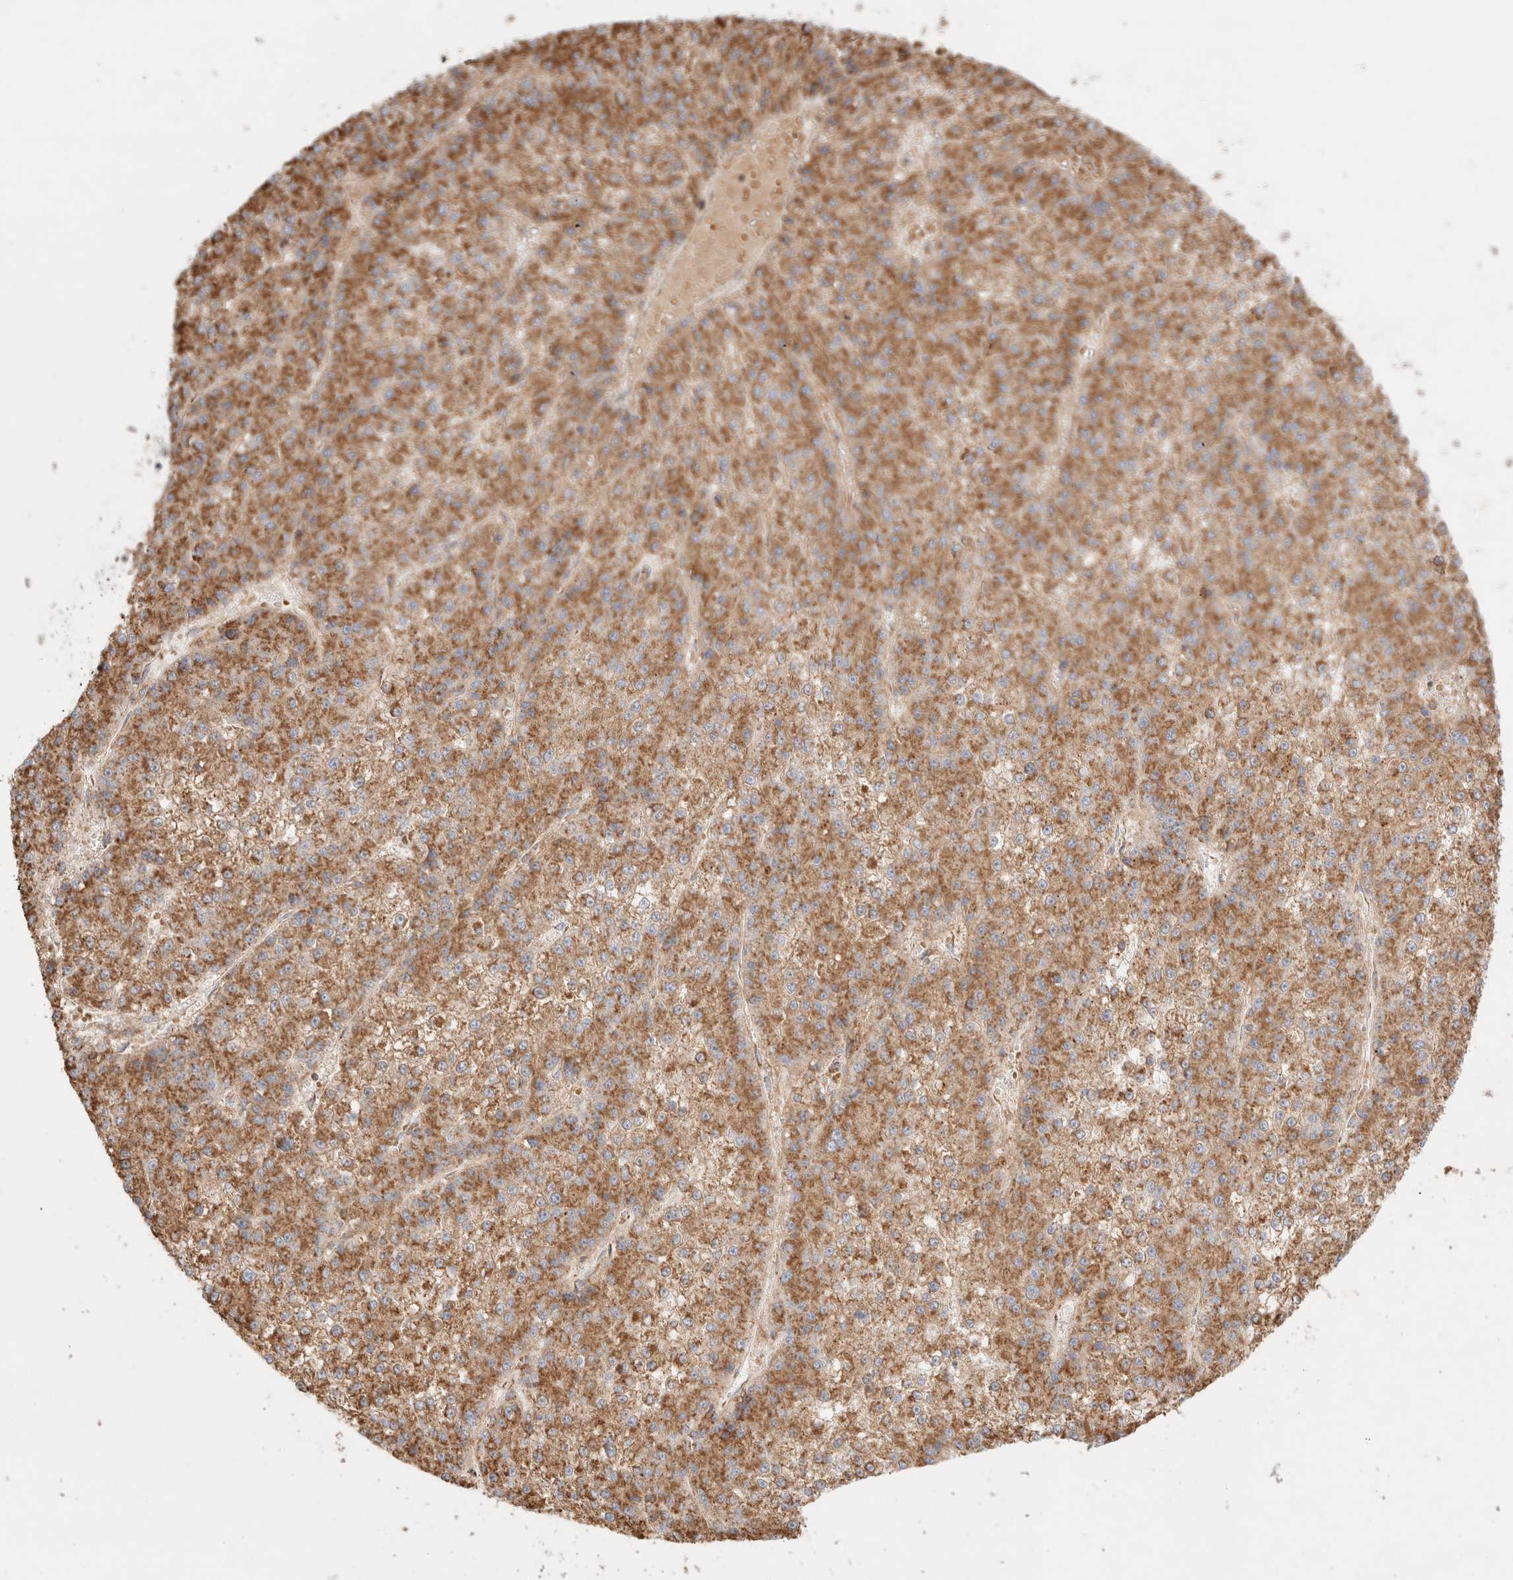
{"staining": {"intensity": "moderate", "quantity": ">75%", "location": "cytoplasmic/membranous"}, "tissue": "liver cancer", "cell_type": "Tumor cells", "image_type": "cancer", "snomed": [{"axis": "morphology", "description": "Carcinoma, Hepatocellular, NOS"}, {"axis": "topography", "description": "Liver"}], "caption": "Protein expression analysis of human liver hepatocellular carcinoma reveals moderate cytoplasmic/membranous positivity in approximately >75% of tumor cells. The protein is shown in brown color, while the nuclei are stained blue.", "gene": "TMPPE", "patient": {"sex": "female", "age": 73}}